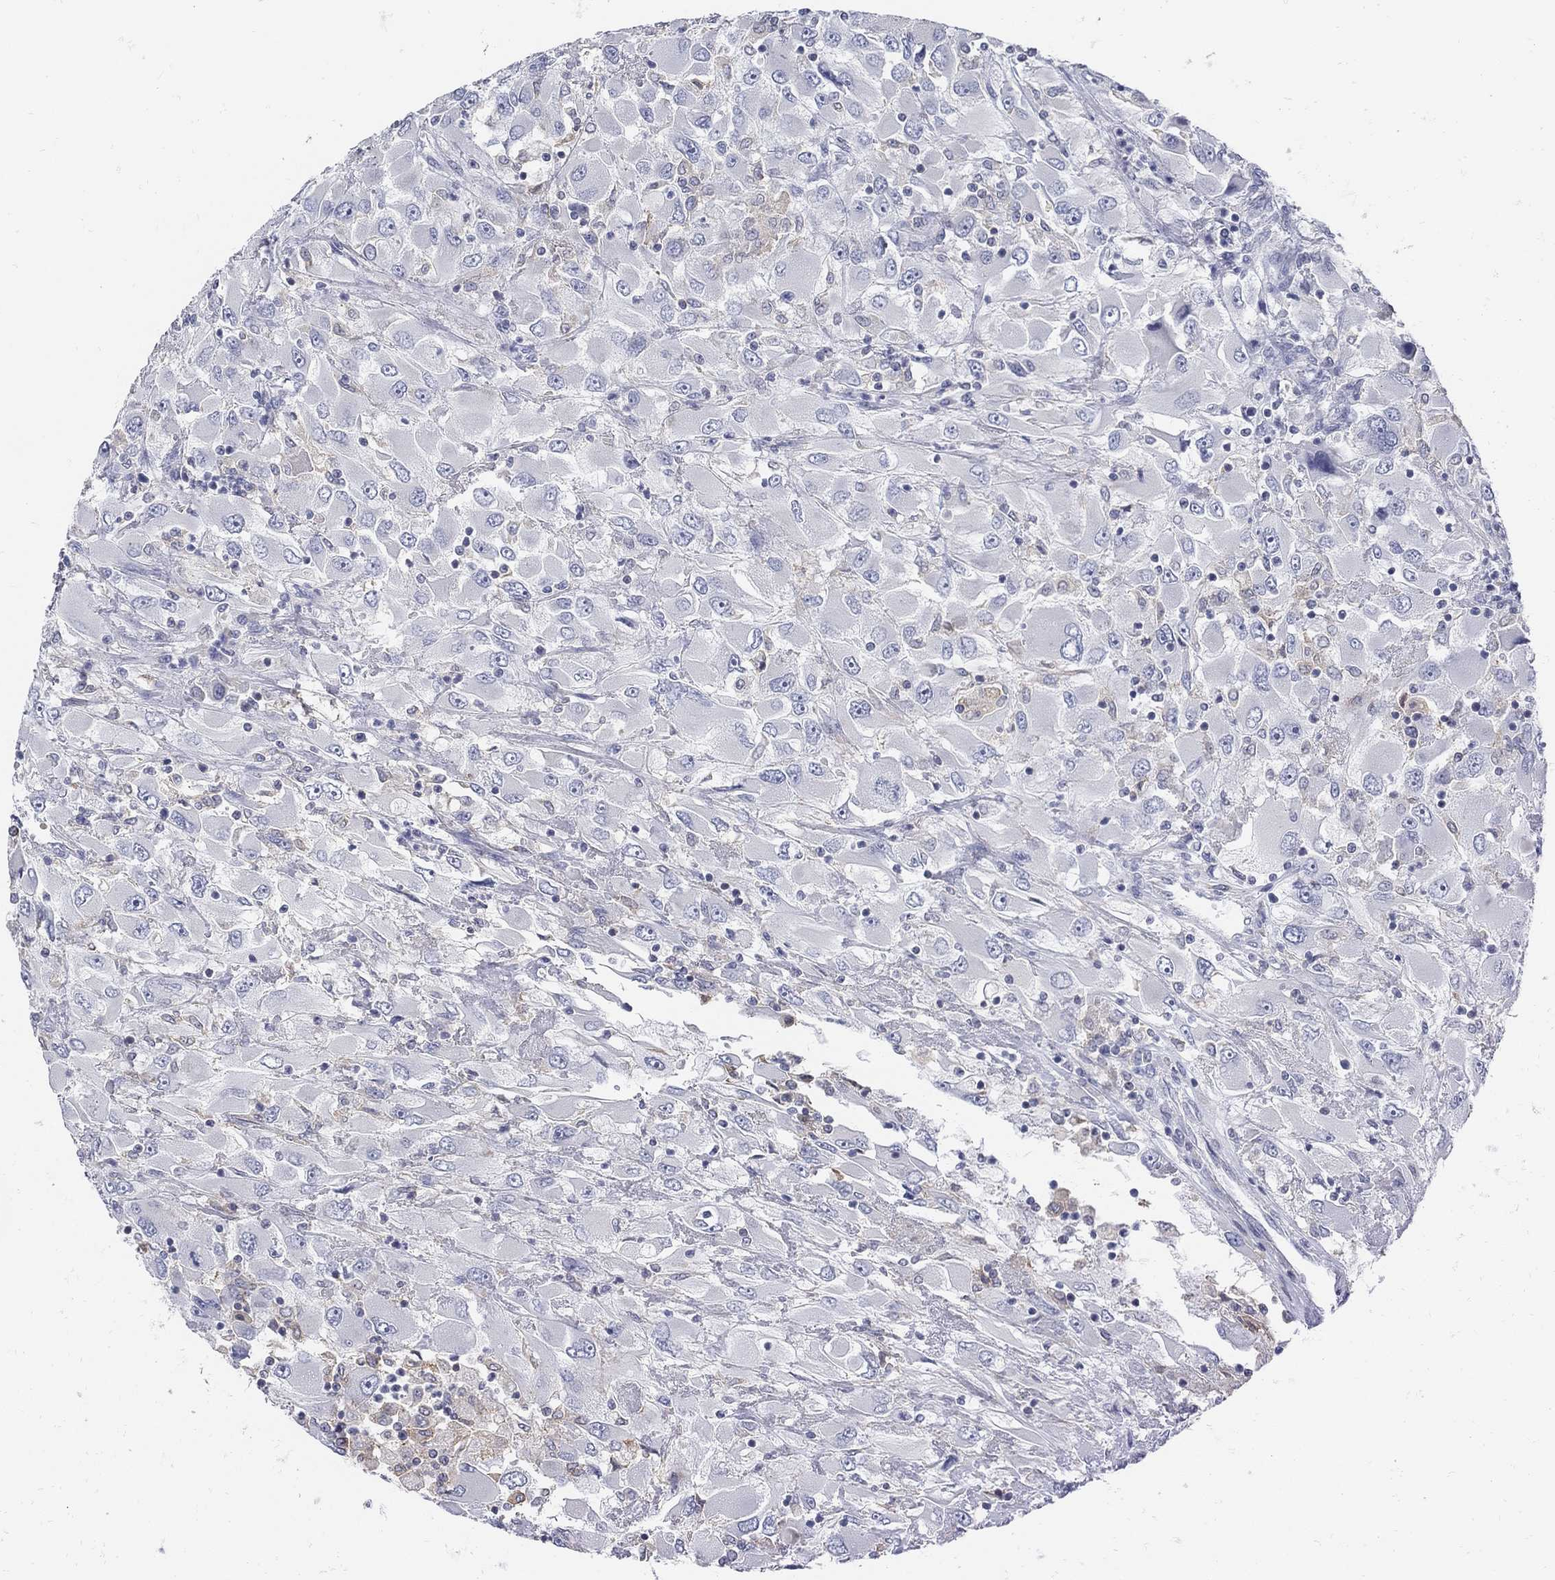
{"staining": {"intensity": "negative", "quantity": "none", "location": "none"}, "tissue": "renal cancer", "cell_type": "Tumor cells", "image_type": "cancer", "snomed": [{"axis": "morphology", "description": "Adenocarcinoma, NOS"}, {"axis": "topography", "description": "Kidney"}], "caption": "A photomicrograph of renal cancer (adenocarcinoma) stained for a protein reveals no brown staining in tumor cells.", "gene": "ZFAND4", "patient": {"sex": "female", "age": 52}}